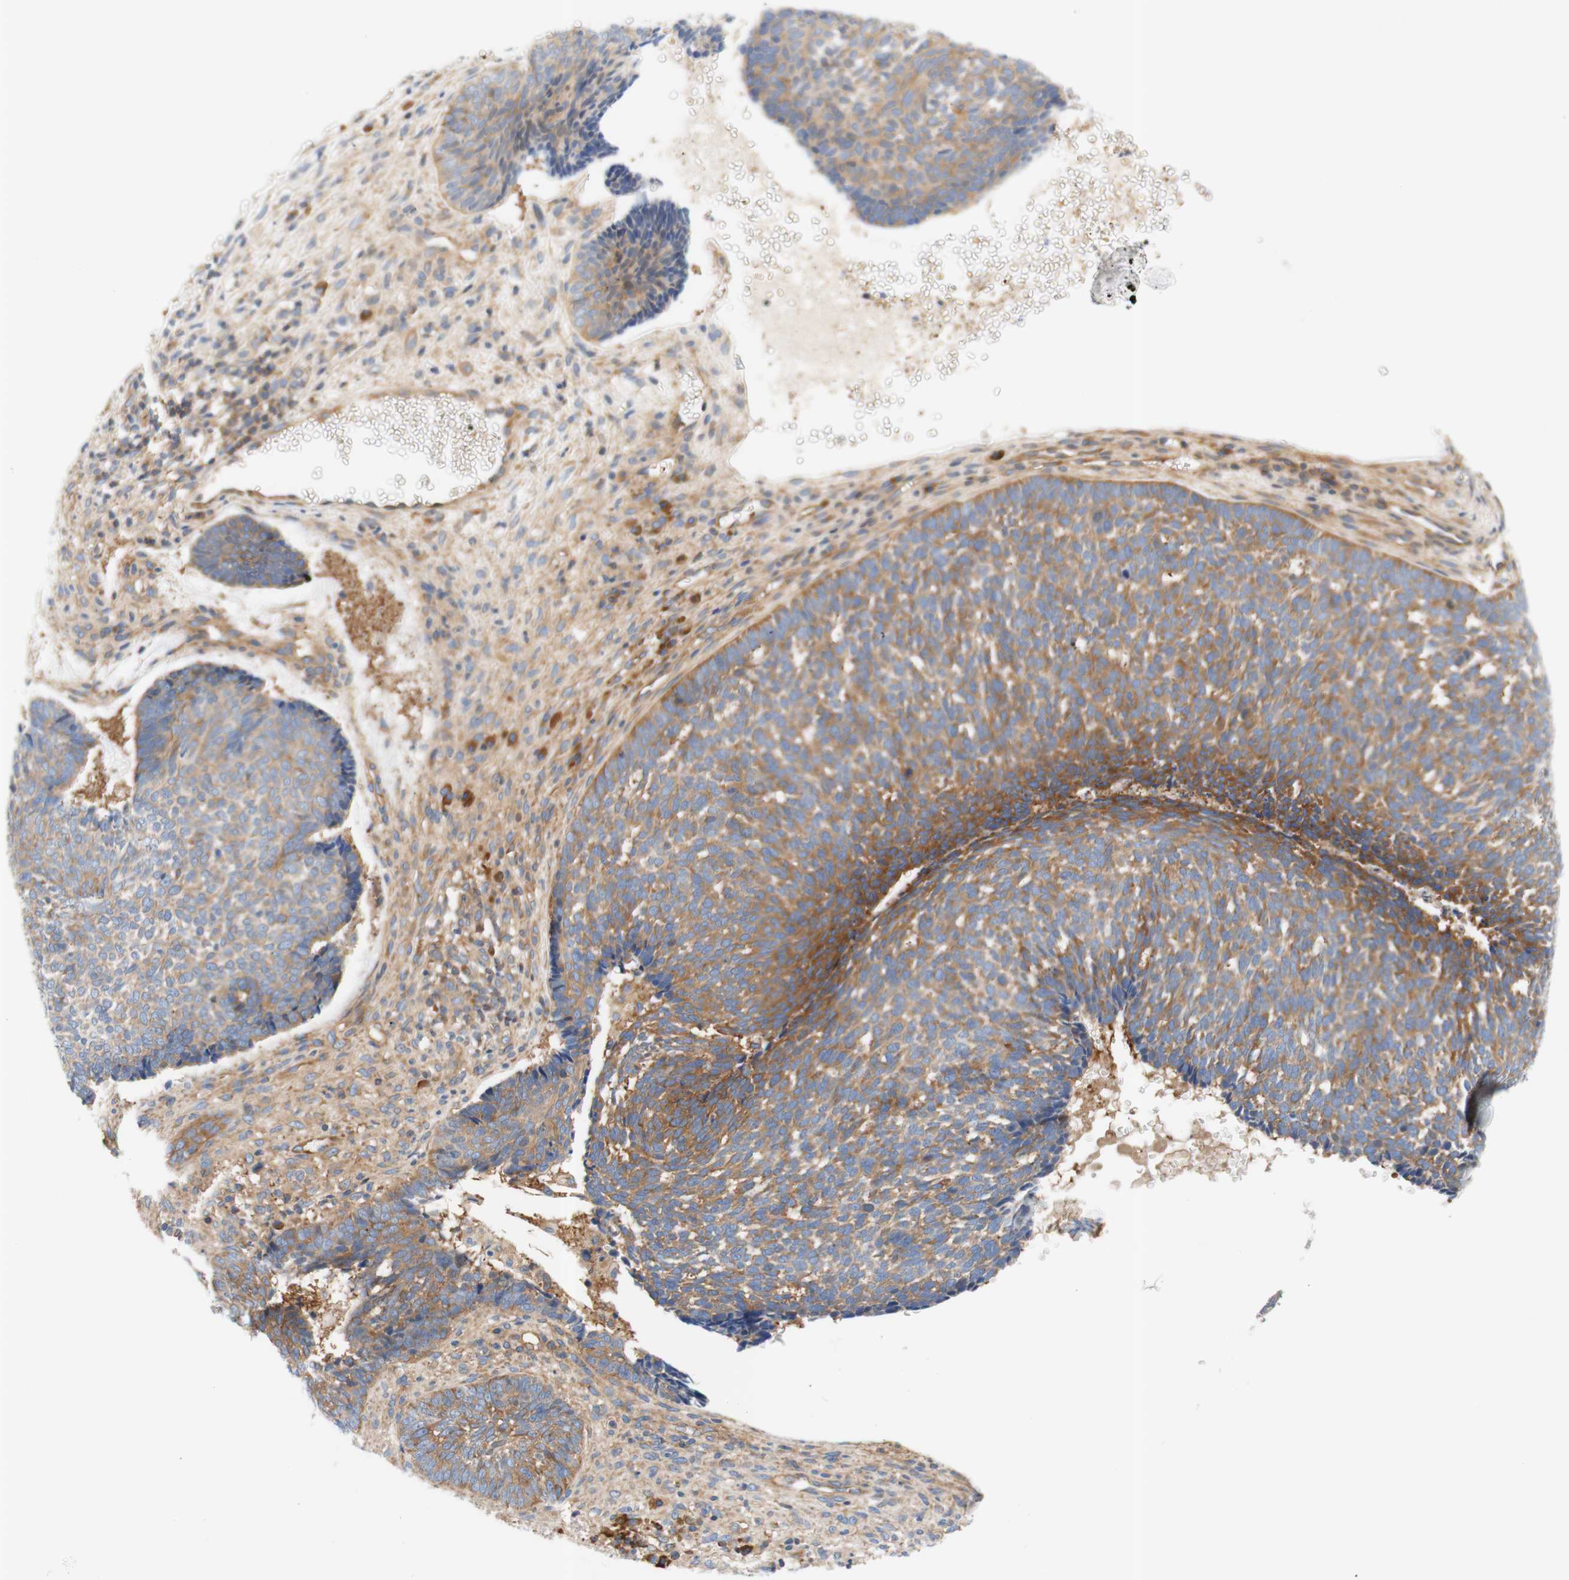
{"staining": {"intensity": "weak", "quantity": ">75%", "location": "cytoplasmic/membranous"}, "tissue": "skin cancer", "cell_type": "Tumor cells", "image_type": "cancer", "snomed": [{"axis": "morphology", "description": "Basal cell carcinoma"}, {"axis": "topography", "description": "Skin"}], "caption": "Skin cancer (basal cell carcinoma) tissue shows weak cytoplasmic/membranous staining in approximately >75% of tumor cells", "gene": "STOM", "patient": {"sex": "male", "age": 84}}